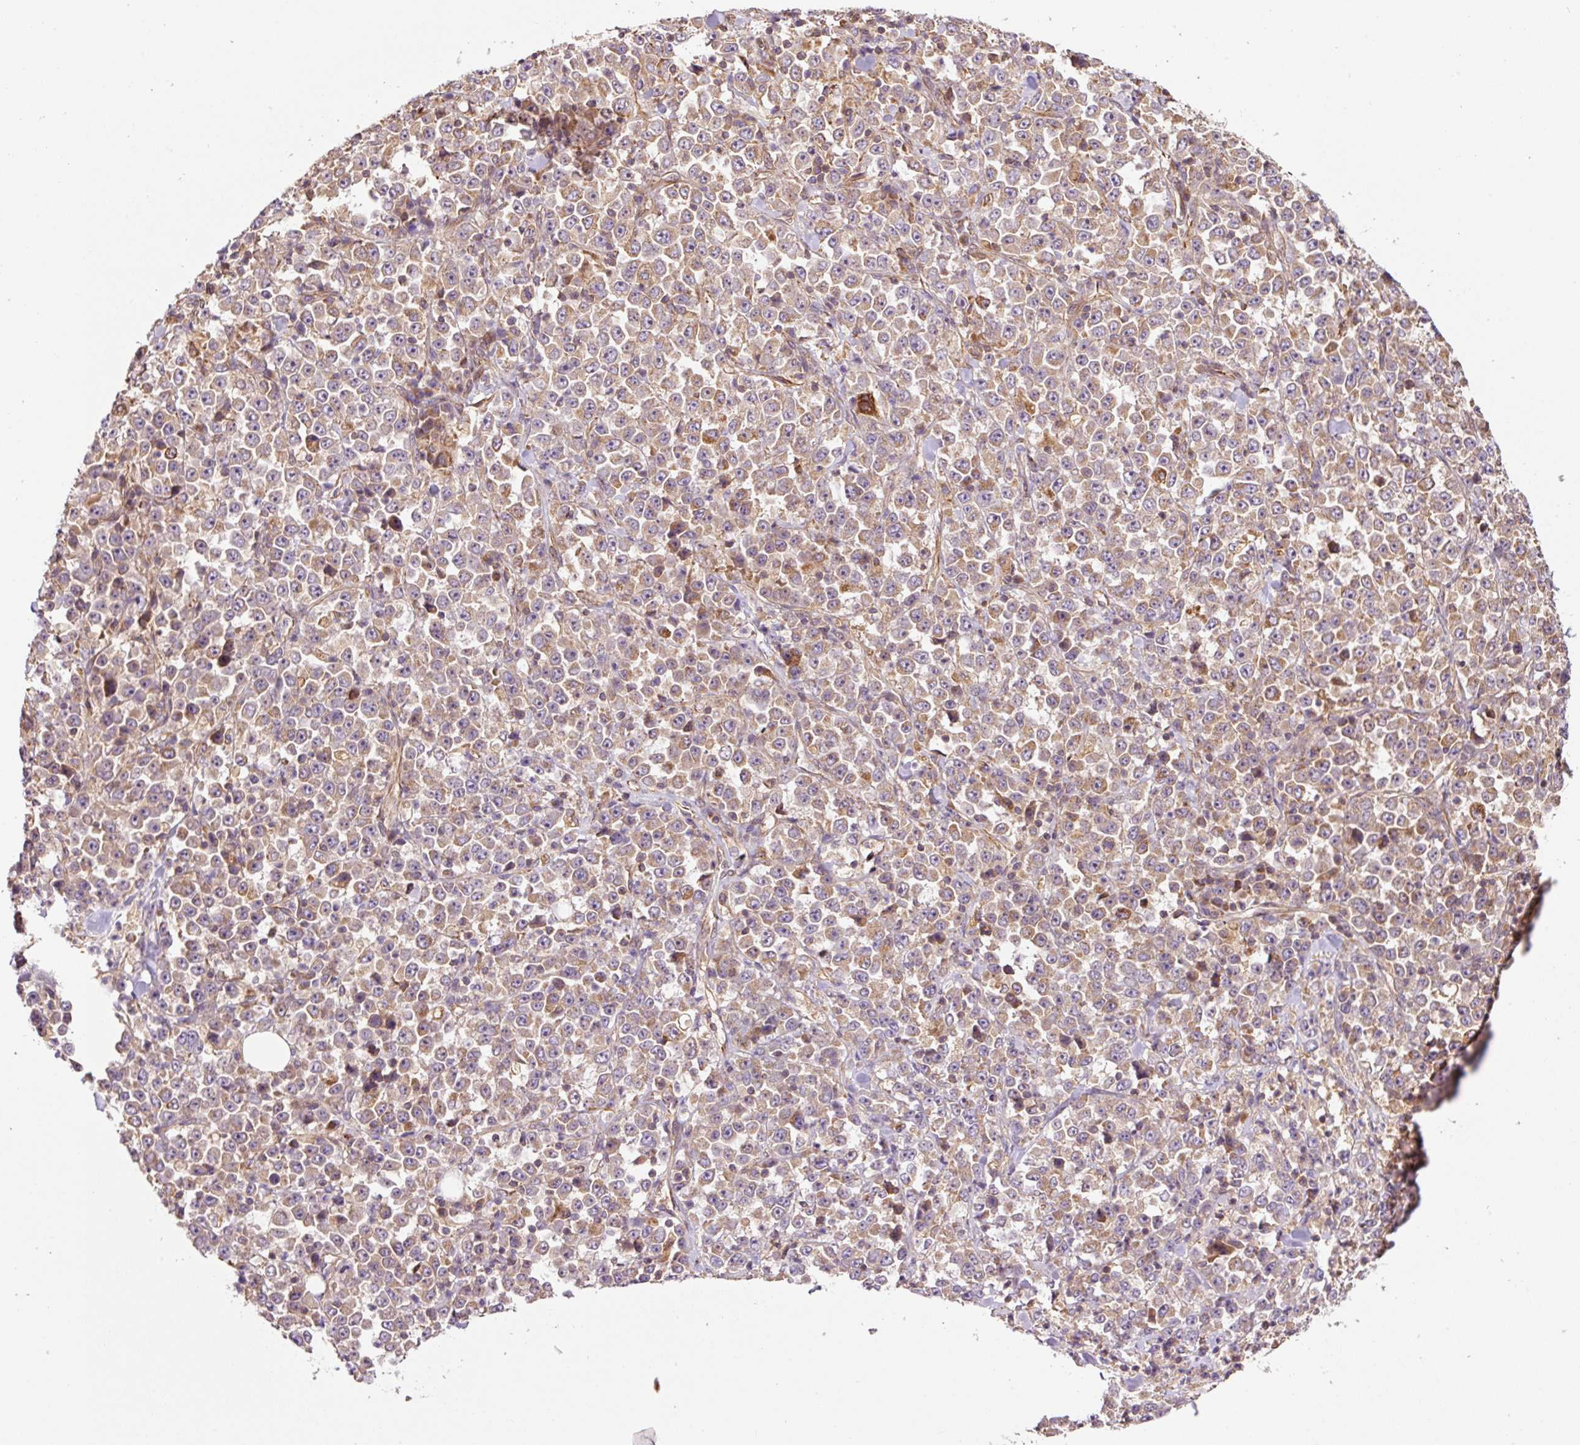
{"staining": {"intensity": "moderate", "quantity": "25%-75%", "location": "cytoplasmic/membranous"}, "tissue": "stomach cancer", "cell_type": "Tumor cells", "image_type": "cancer", "snomed": [{"axis": "morphology", "description": "Normal tissue, NOS"}, {"axis": "morphology", "description": "Adenocarcinoma, NOS"}, {"axis": "topography", "description": "Stomach, upper"}, {"axis": "topography", "description": "Stomach"}], "caption": "Protein staining of stomach adenocarcinoma tissue displays moderate cytoplasmic/membranous expression in about 25%-75% of tumor cells.", "gene": "PCK2", "patient": {"sex": "male", "age": 59}}